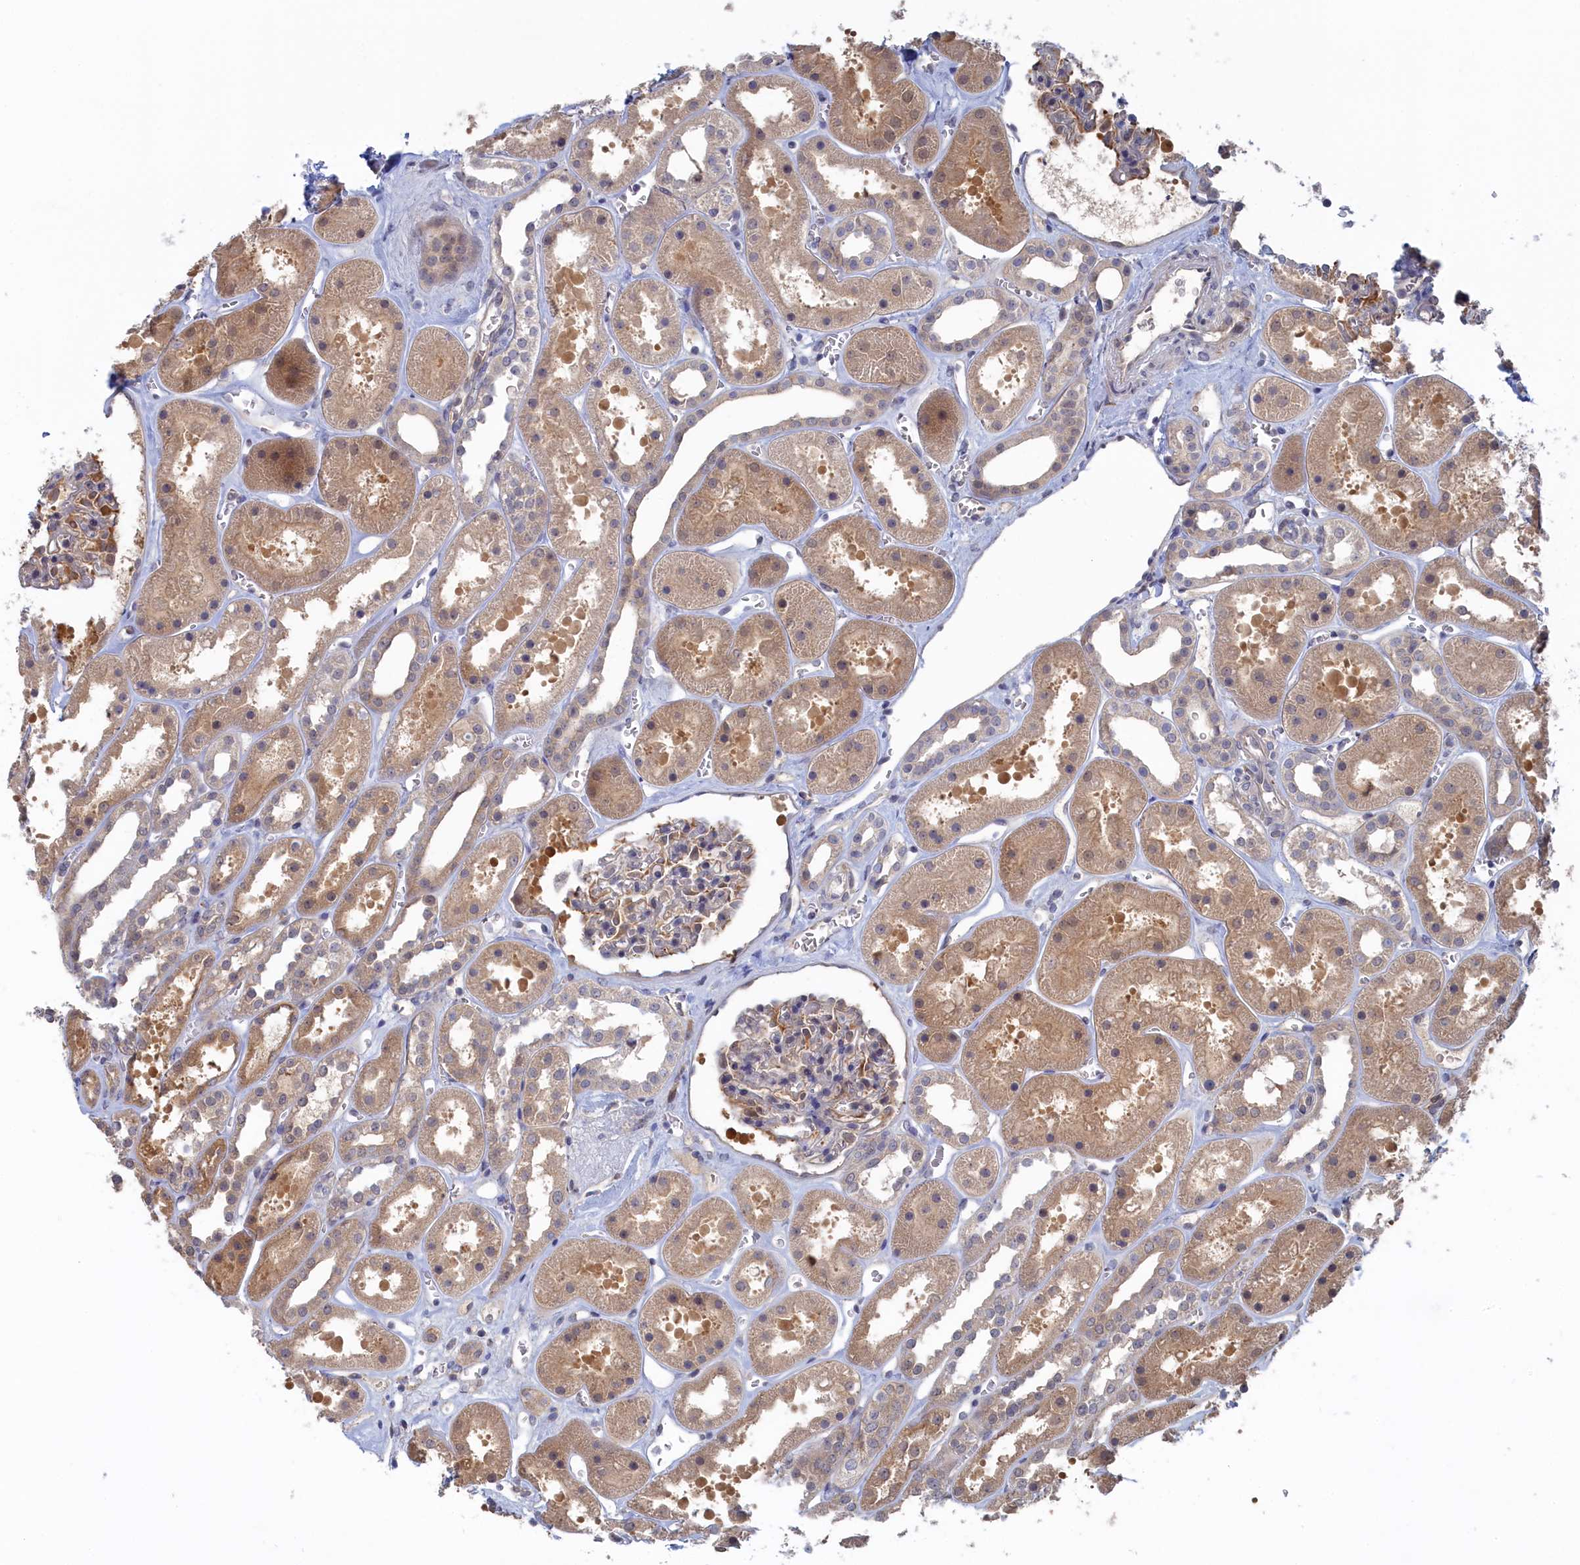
{"staining": {"intensity": "moderate", "quantity": "<25%", "location": "cytoplasmic/membranous,nuclear"}, "tissue": "kidney", "cell_type": "Cells in glomeruli", "image_type": "normal", "snomed": [{"axis": "morphology", "description": "Normal tissue, NOS"}, {"axis": "topography", "description": "Kidney"}], "caption": "Cells in glomeruli demonstrate low levels of moderate cytoplasmic/membranous,nuclear expression in about <25% of cells in normal human kidney.", "gene": "IRGQ", "patient": {"sex": "female", "age": 41}}